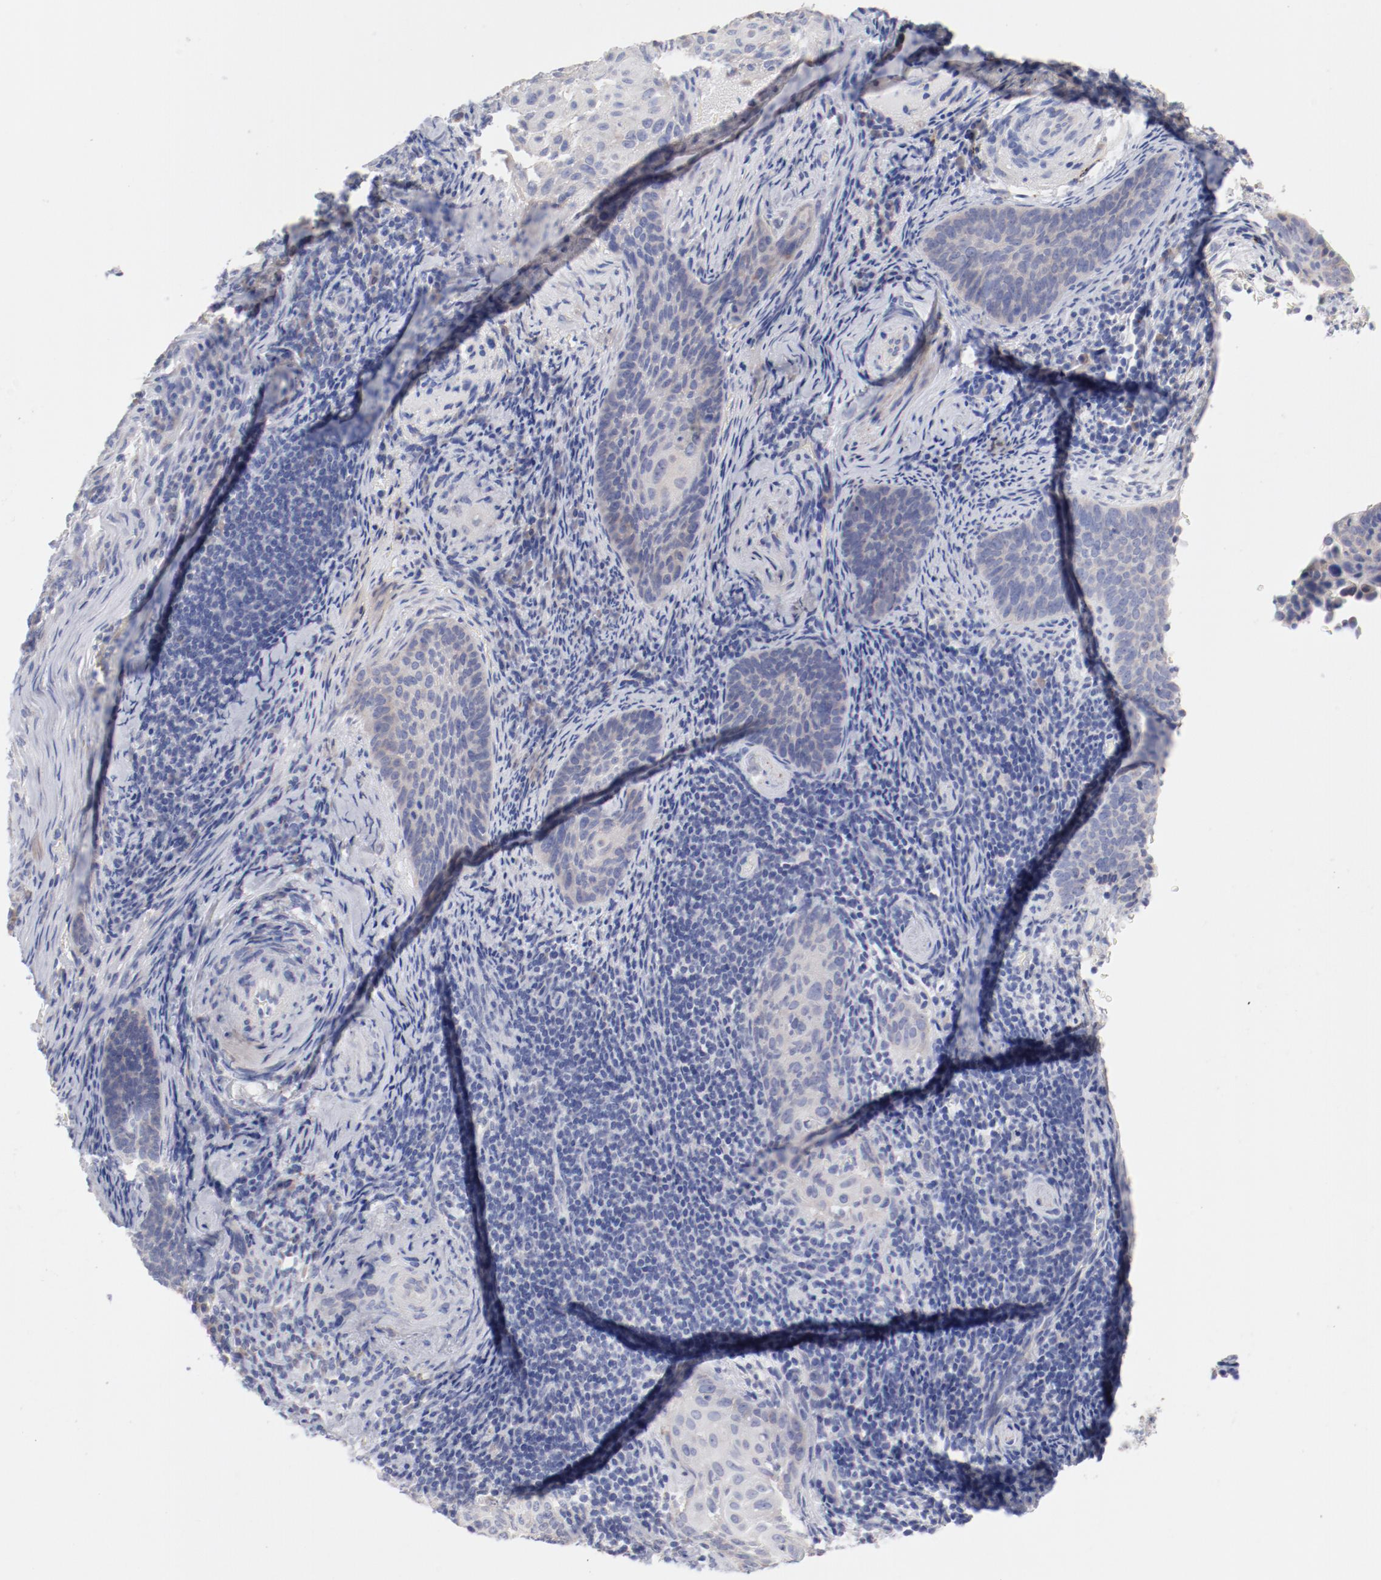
{"staining": {"intensity": "weak", "quantity": ">75%", "location": "cytoplasmic/membranous"}, "tissue": "cervical cancer", "cell_type": "Tumor cells", "image_type": "cancer", "snomed": [{"axis": "morphology", "description": "Squamous cell carcinoma, NOS"}, {"axis": "topography", "description": "Cervix"}], "caption": "Protein staining exhibits weak cytoplasmic/membranous positivity in about >75% of tumor cells in cervical cancer (squamous cell carcinoma).", "gene": "CPE", "patient": {"sex": "female", "age": 33}}